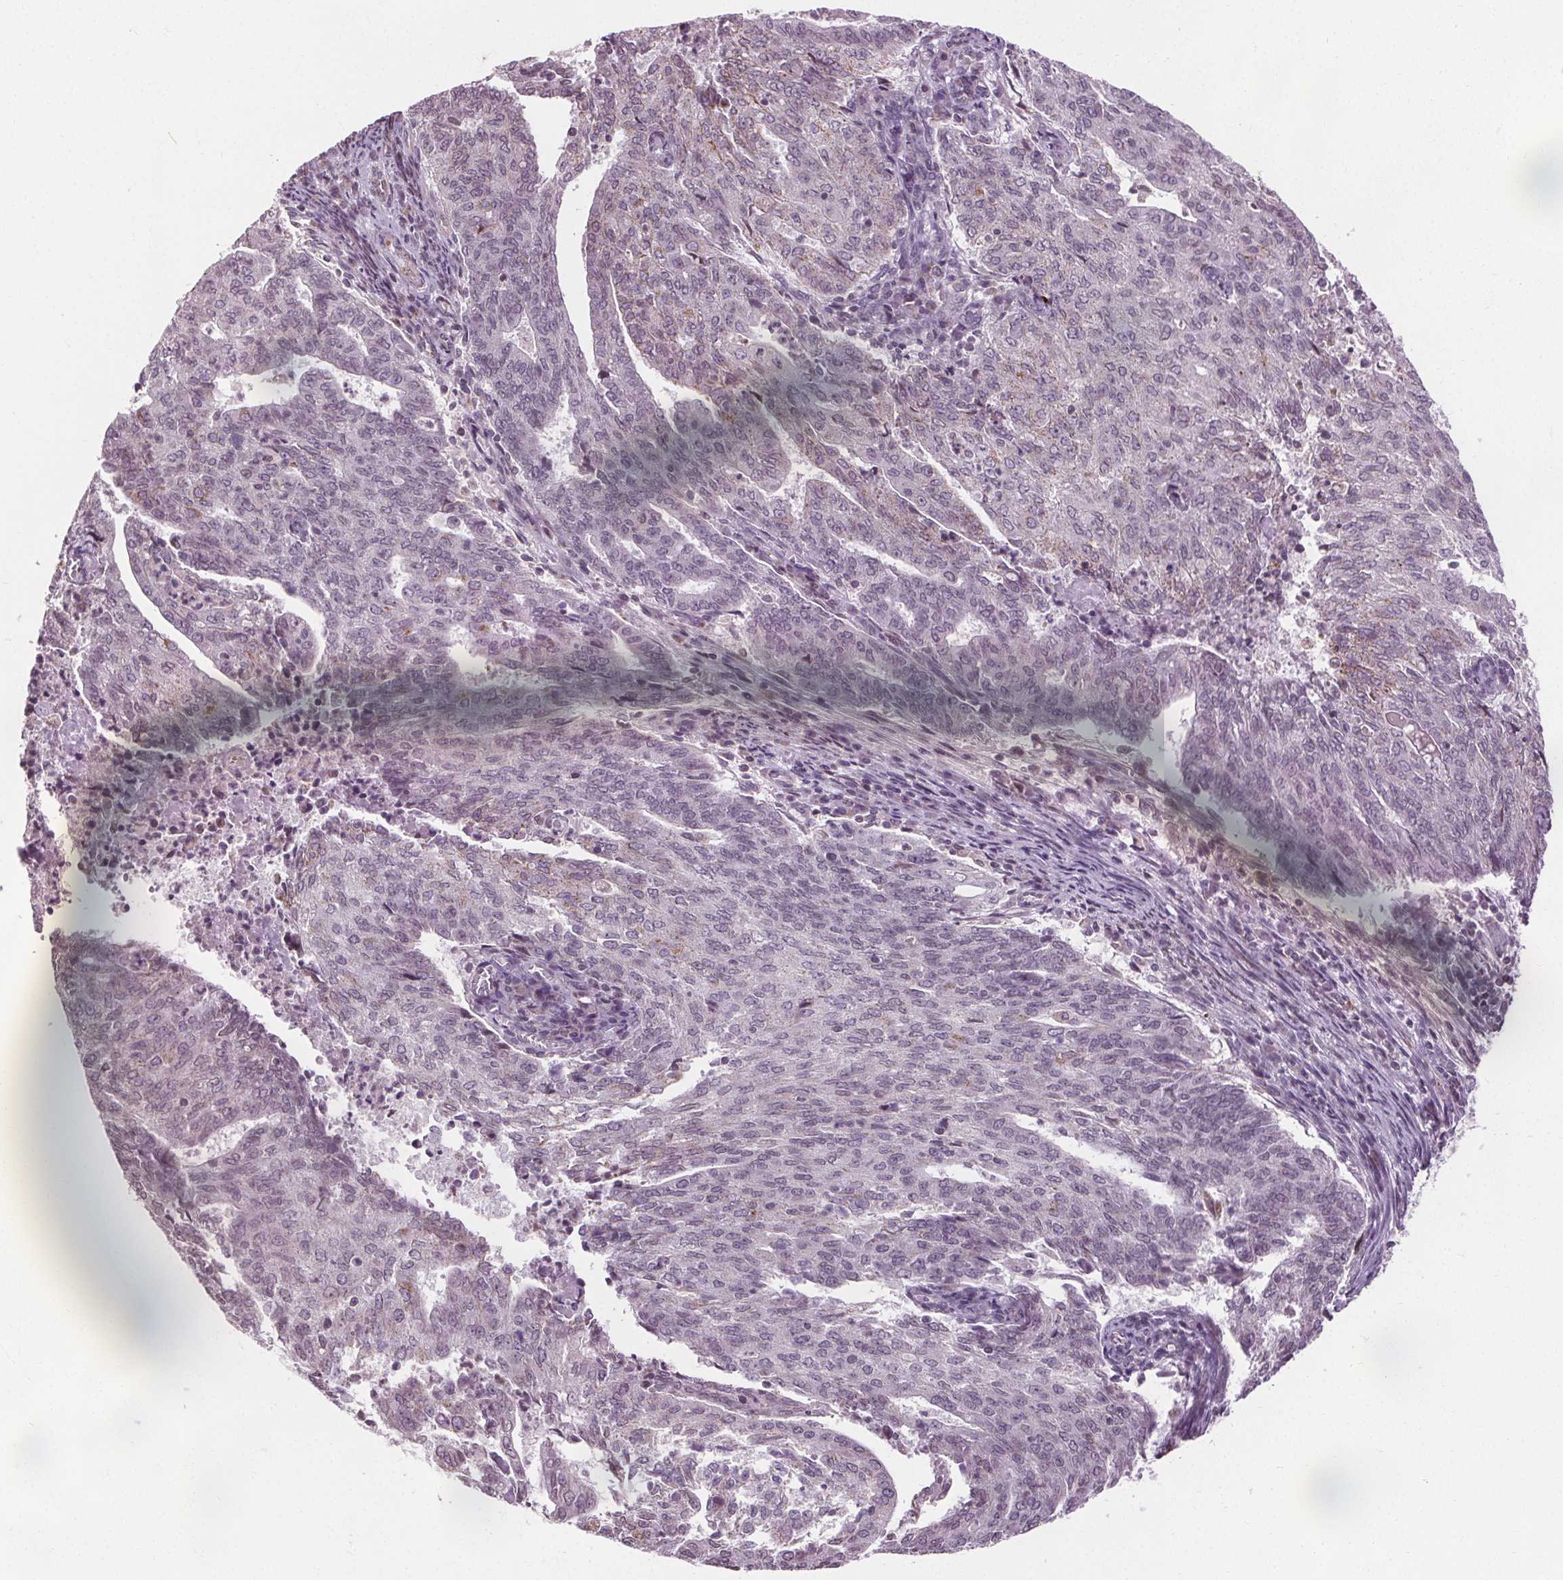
{"staining": {"intensity": "negative", "quantity": "none", "location": "none"}, "tissue": "endometrial cancer", "cell_type": "Tumor cells", "image_type": "cancer", "snomed": [{"axis": "morphology", "description": "Adenocarcinoma, NOS"}, {"axis": "topography", "description": "Endometrium"}], "caption": "Endometrial cancer (adenocarcinoma) was stained to show a protein in brown. There is no significant expression in tumor cells. The staining was performed using DAB to visualize the protein expression in brown, while the nuclei were stained in blue with hematoxylin (Magnification: 20x).", "gene": "LFNG", "patient": {"sex": "female", "age": 82}}